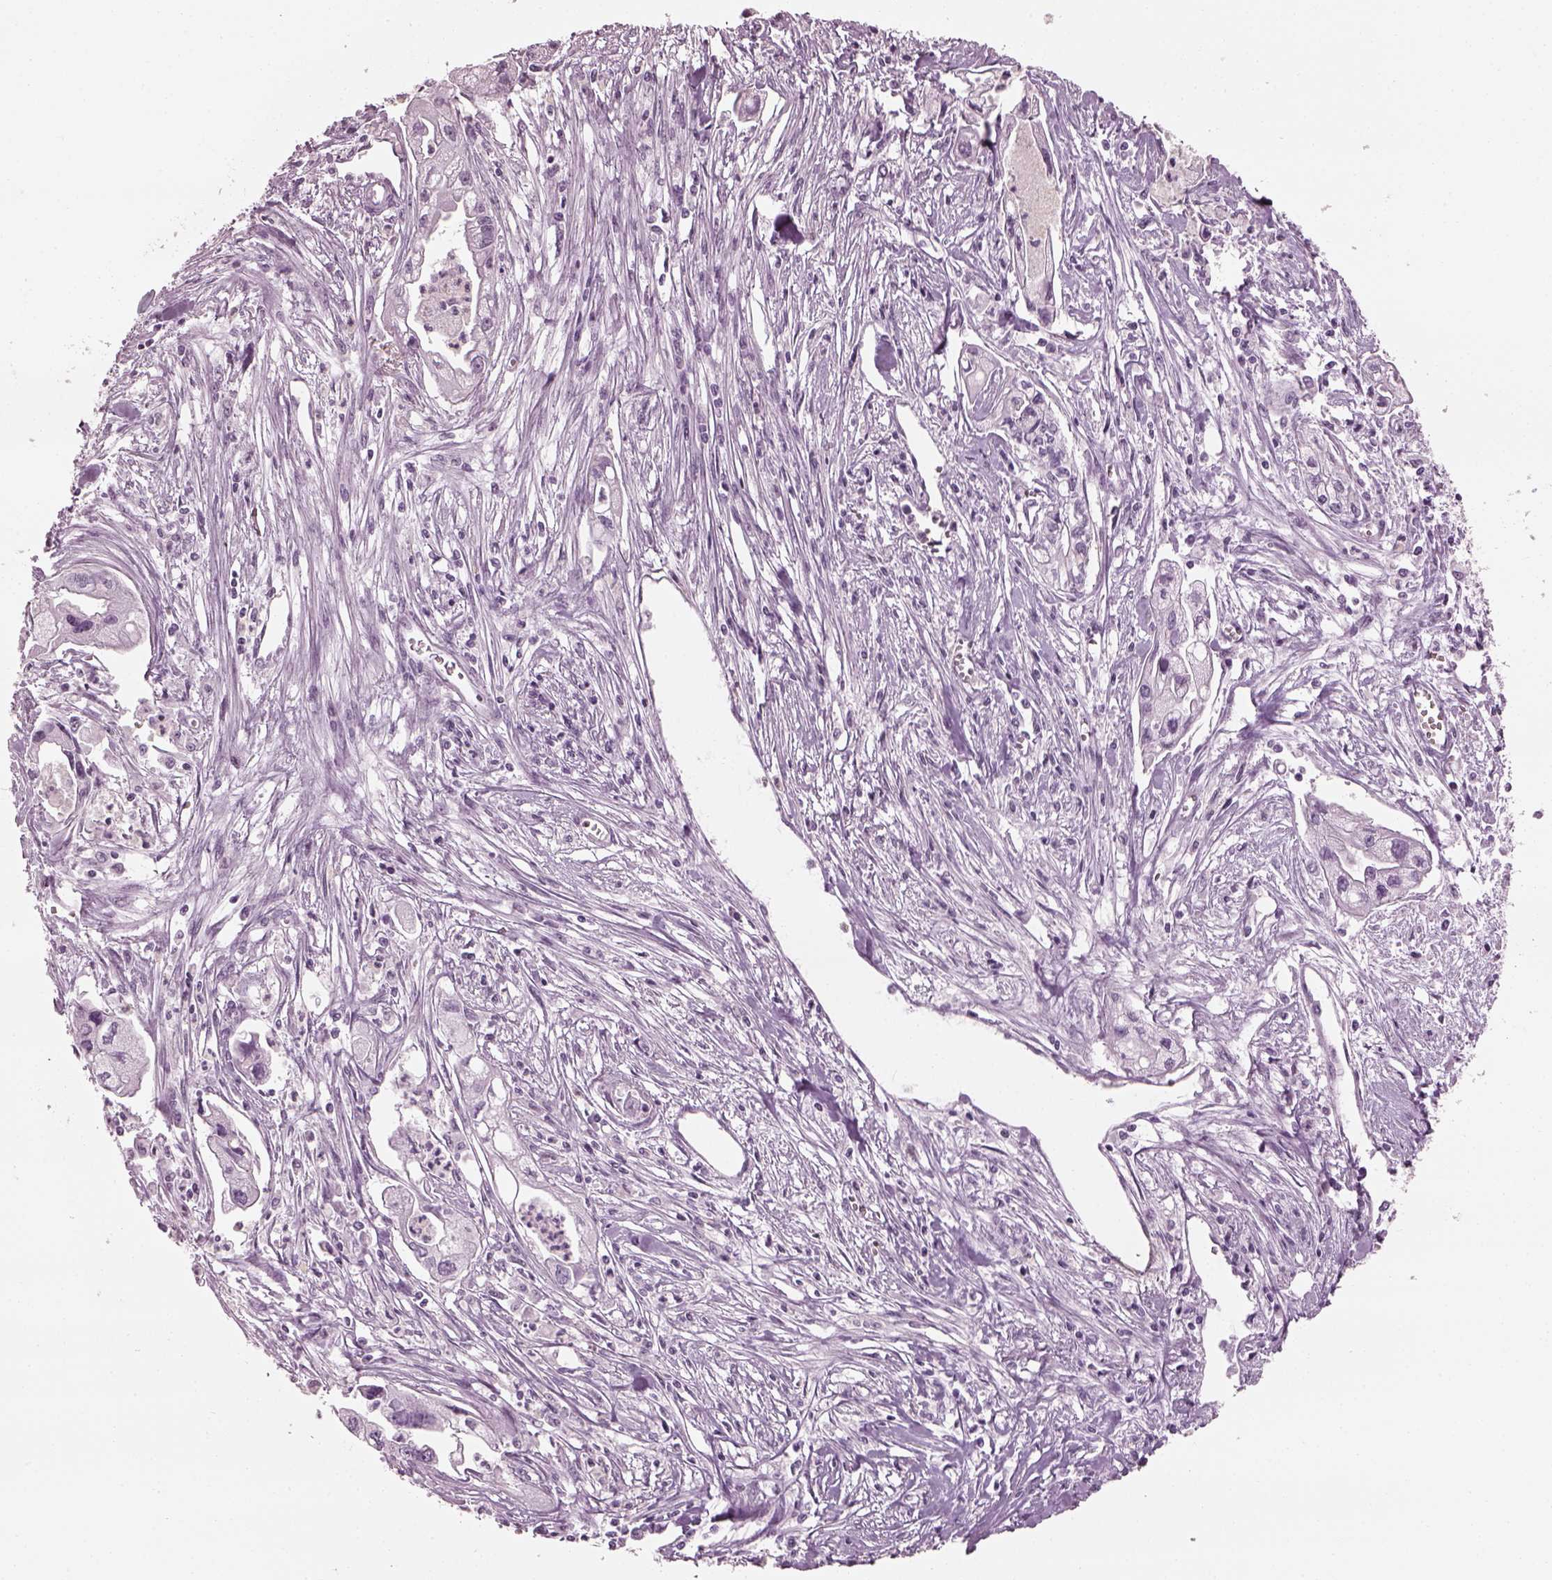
{"staining": {"intensity": "negative", "quantity": "none", "location": "none"}, "tissue": "pancreatic cancer", "cell_type": "Tumor cells", "image_type": "cancer", "snomed": [{"axis": "morphology", "description": "Adenocarcinoma, NOS"}, {"axis": "topography", "description": "Pancreas"}], "caption": "Pancreatic cancer (adenocarcinoma) was stained to show a protein in brown. There is no significant positivity in tumor cells.", "gene": "ADGRG2", "patient": {"sex": "male", "age": 70}}